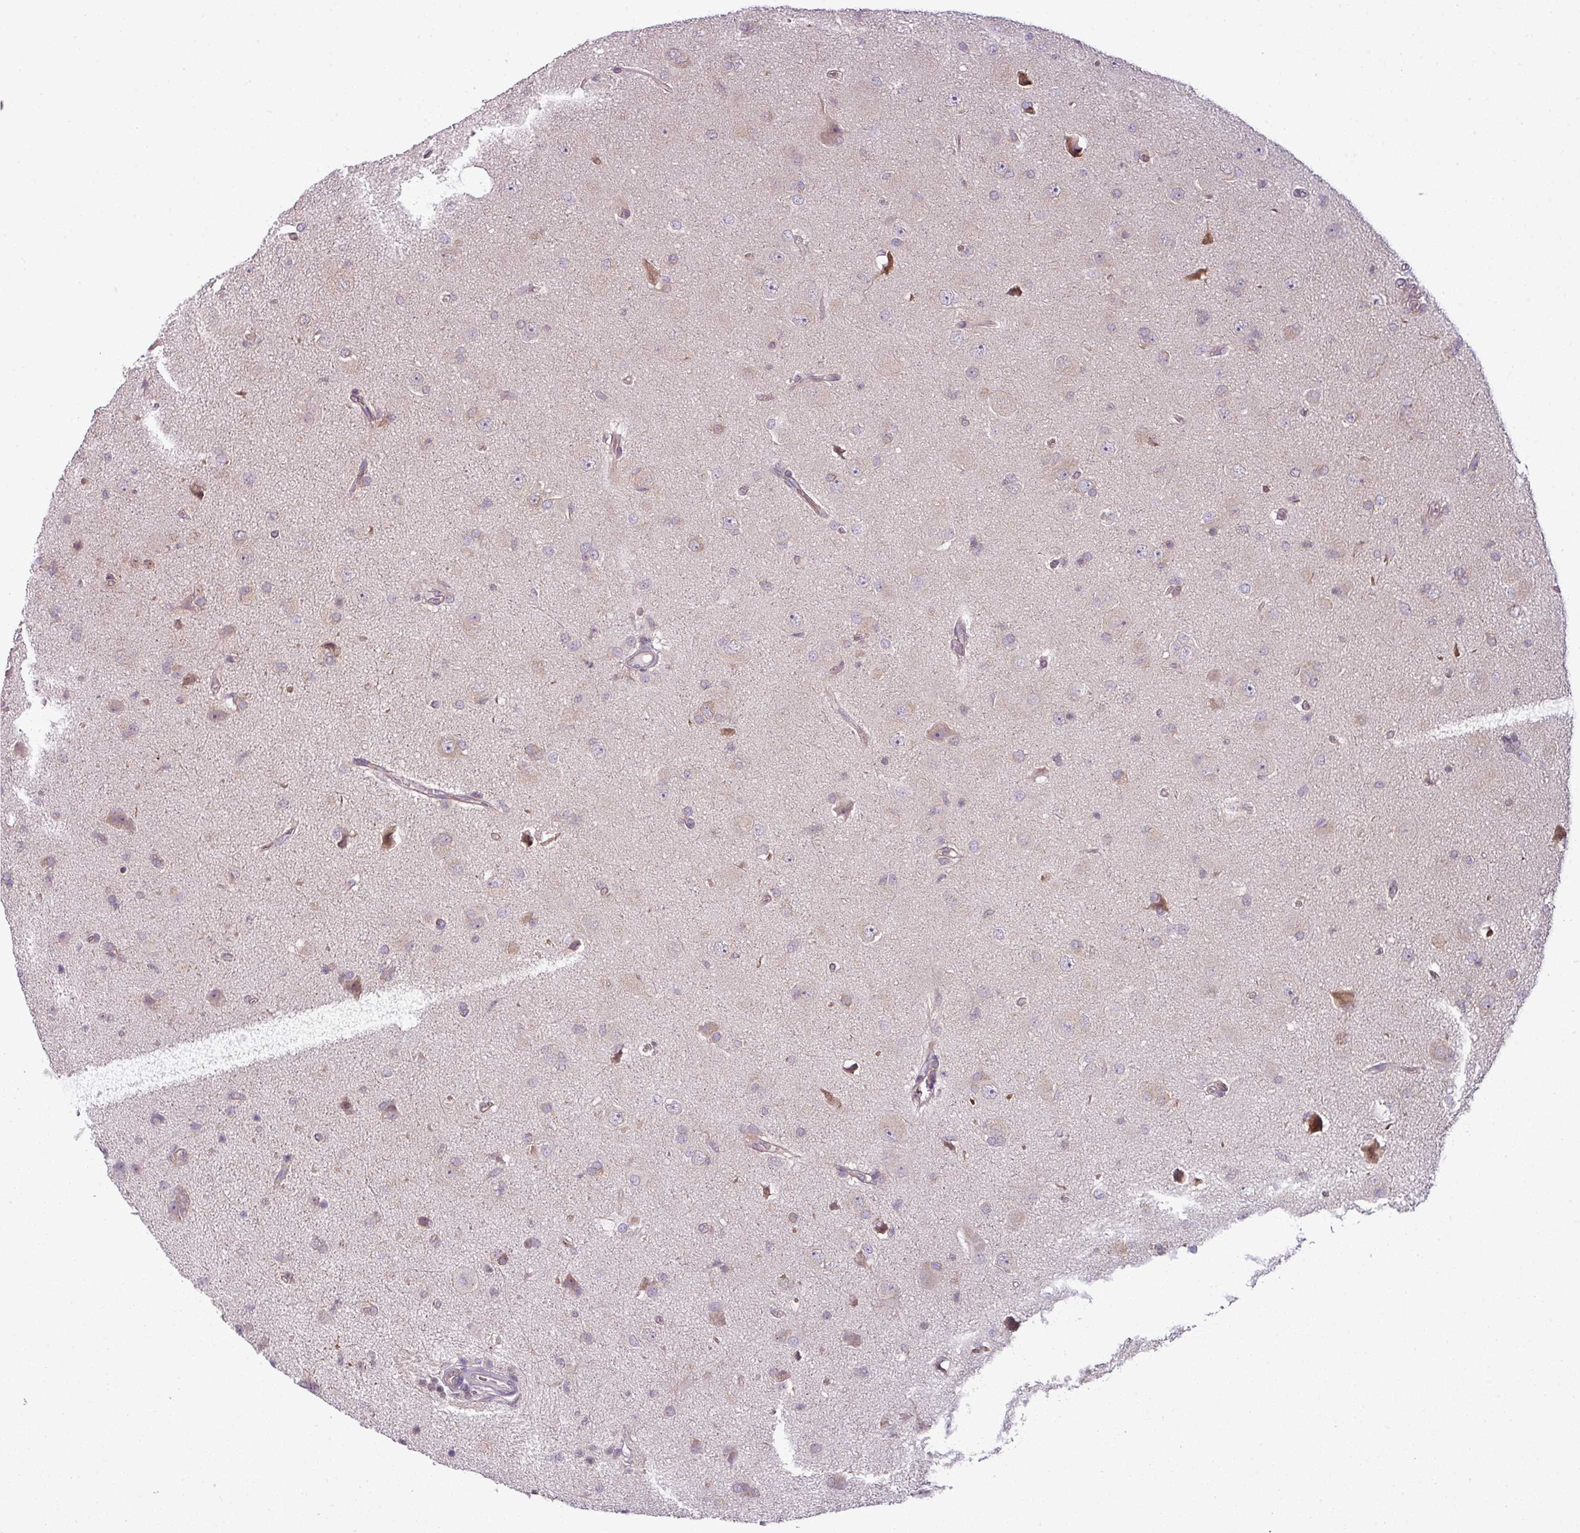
{"staining": {"intensity": "negative", "quantity": "none", "location": "none"}, "tissue": "glioma", "cell_type": "Tumor cells", "image_type": "cancer", "snomed": [{"axis": "morphology", "description": "Glioma, malignant, High grade"}, {"axis": "topography", "description": "Brain"}], "caption": "An image of human glioma is negative for staining in tumor cells. Nuclei are stained in blue.", "gene": "DERPC", "patient": {"sex": "female", "age": 57}}